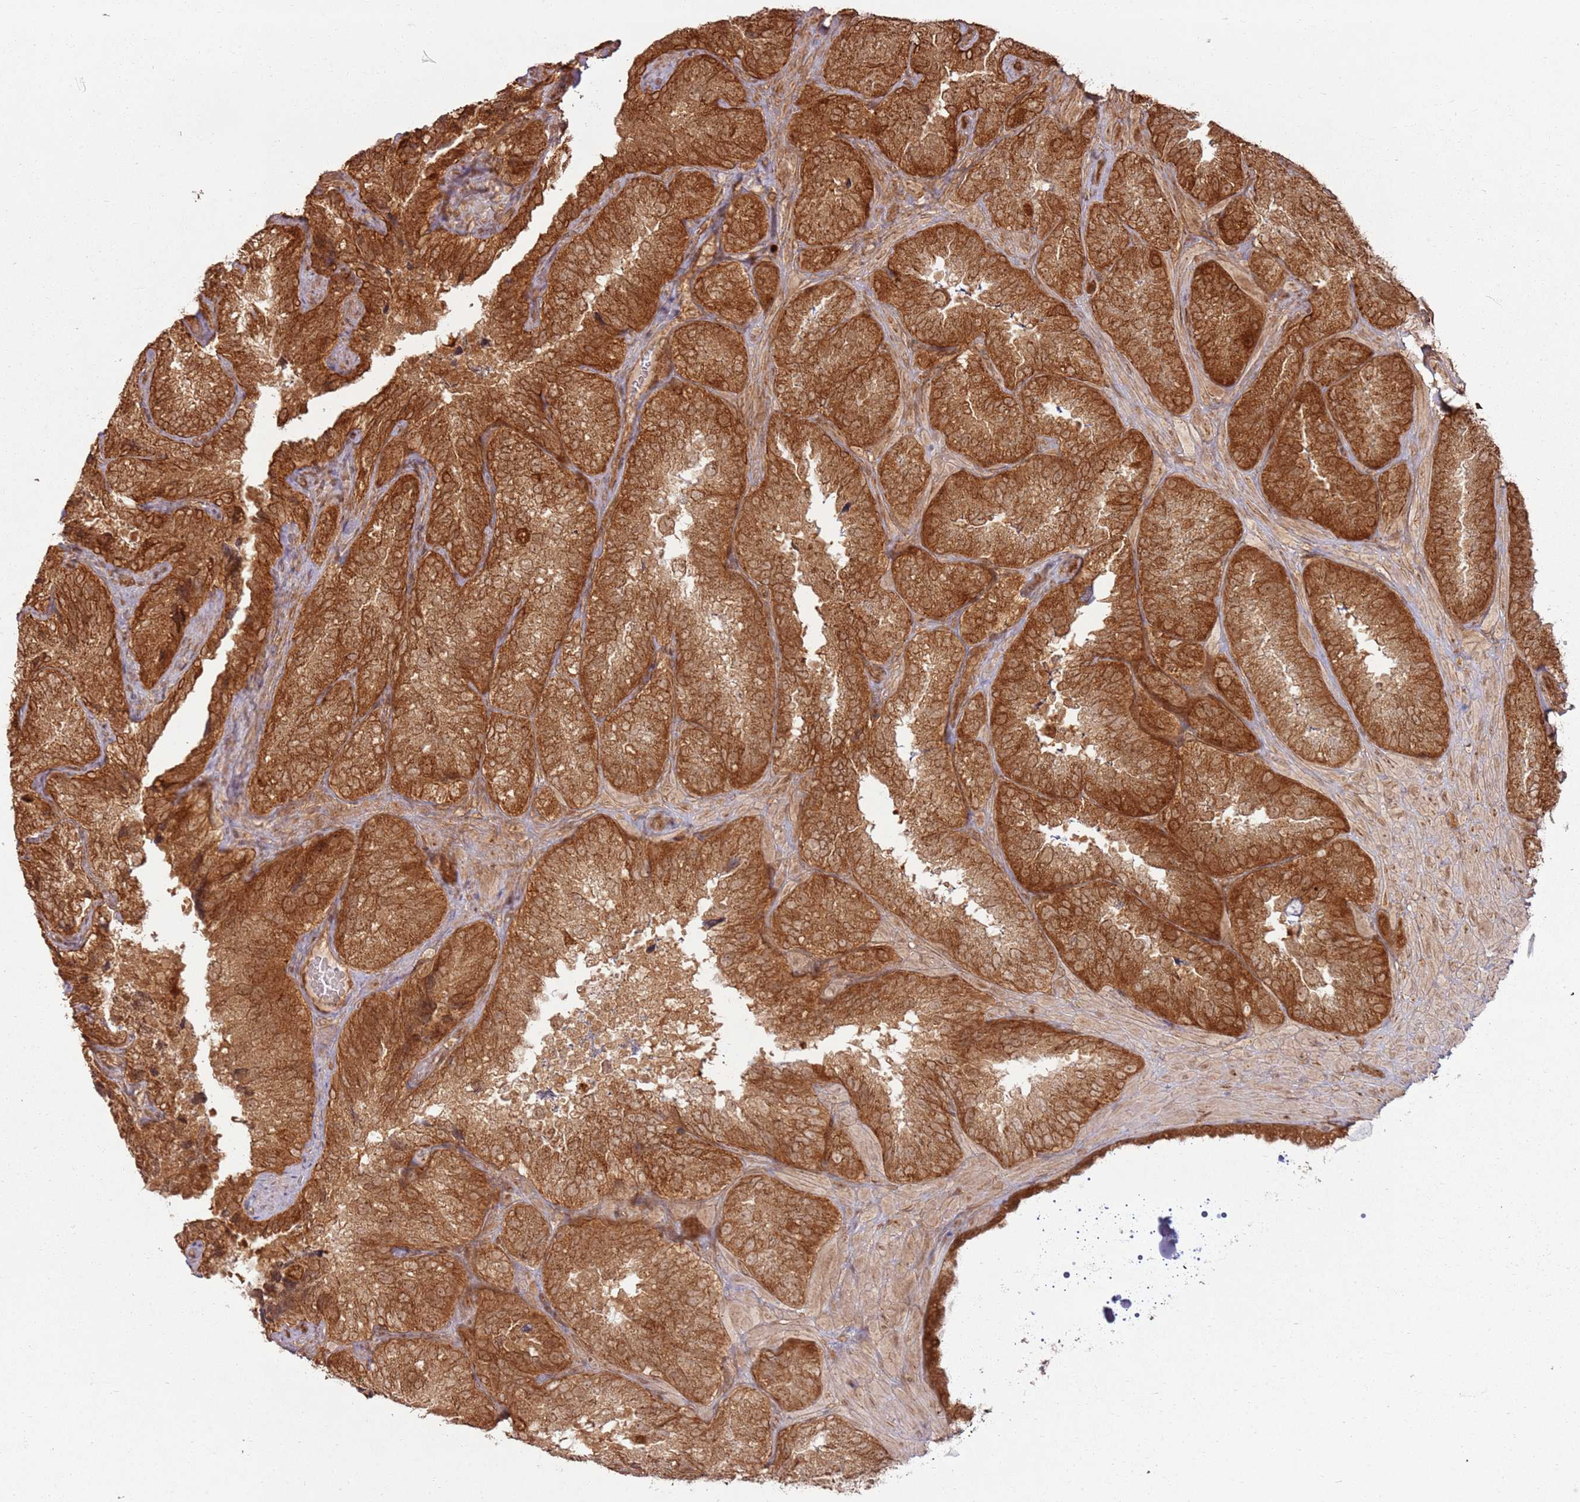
{"staining": {"intensity": "strong", "quantity": ">75%", "location": "cytoplasmic/membranous"}, "tissue": "seminal vesicle", "cell_type": "Glandular cells", "image_type": "normal", "snomed": [{"axis": "morphology", "description": "Normal tissue, NOS"}, {"axis": "topography", "description": "Seminal veicle"}], "caption": "Immunohistochemical staining of benign seminal vesicle reveals >75% levels of strong cytoplasmic/membranous protein positivity in approximately >75% of glandular cells.", "gene": "TBC1D13", "patient": {"sex": "male", "age": 58}}